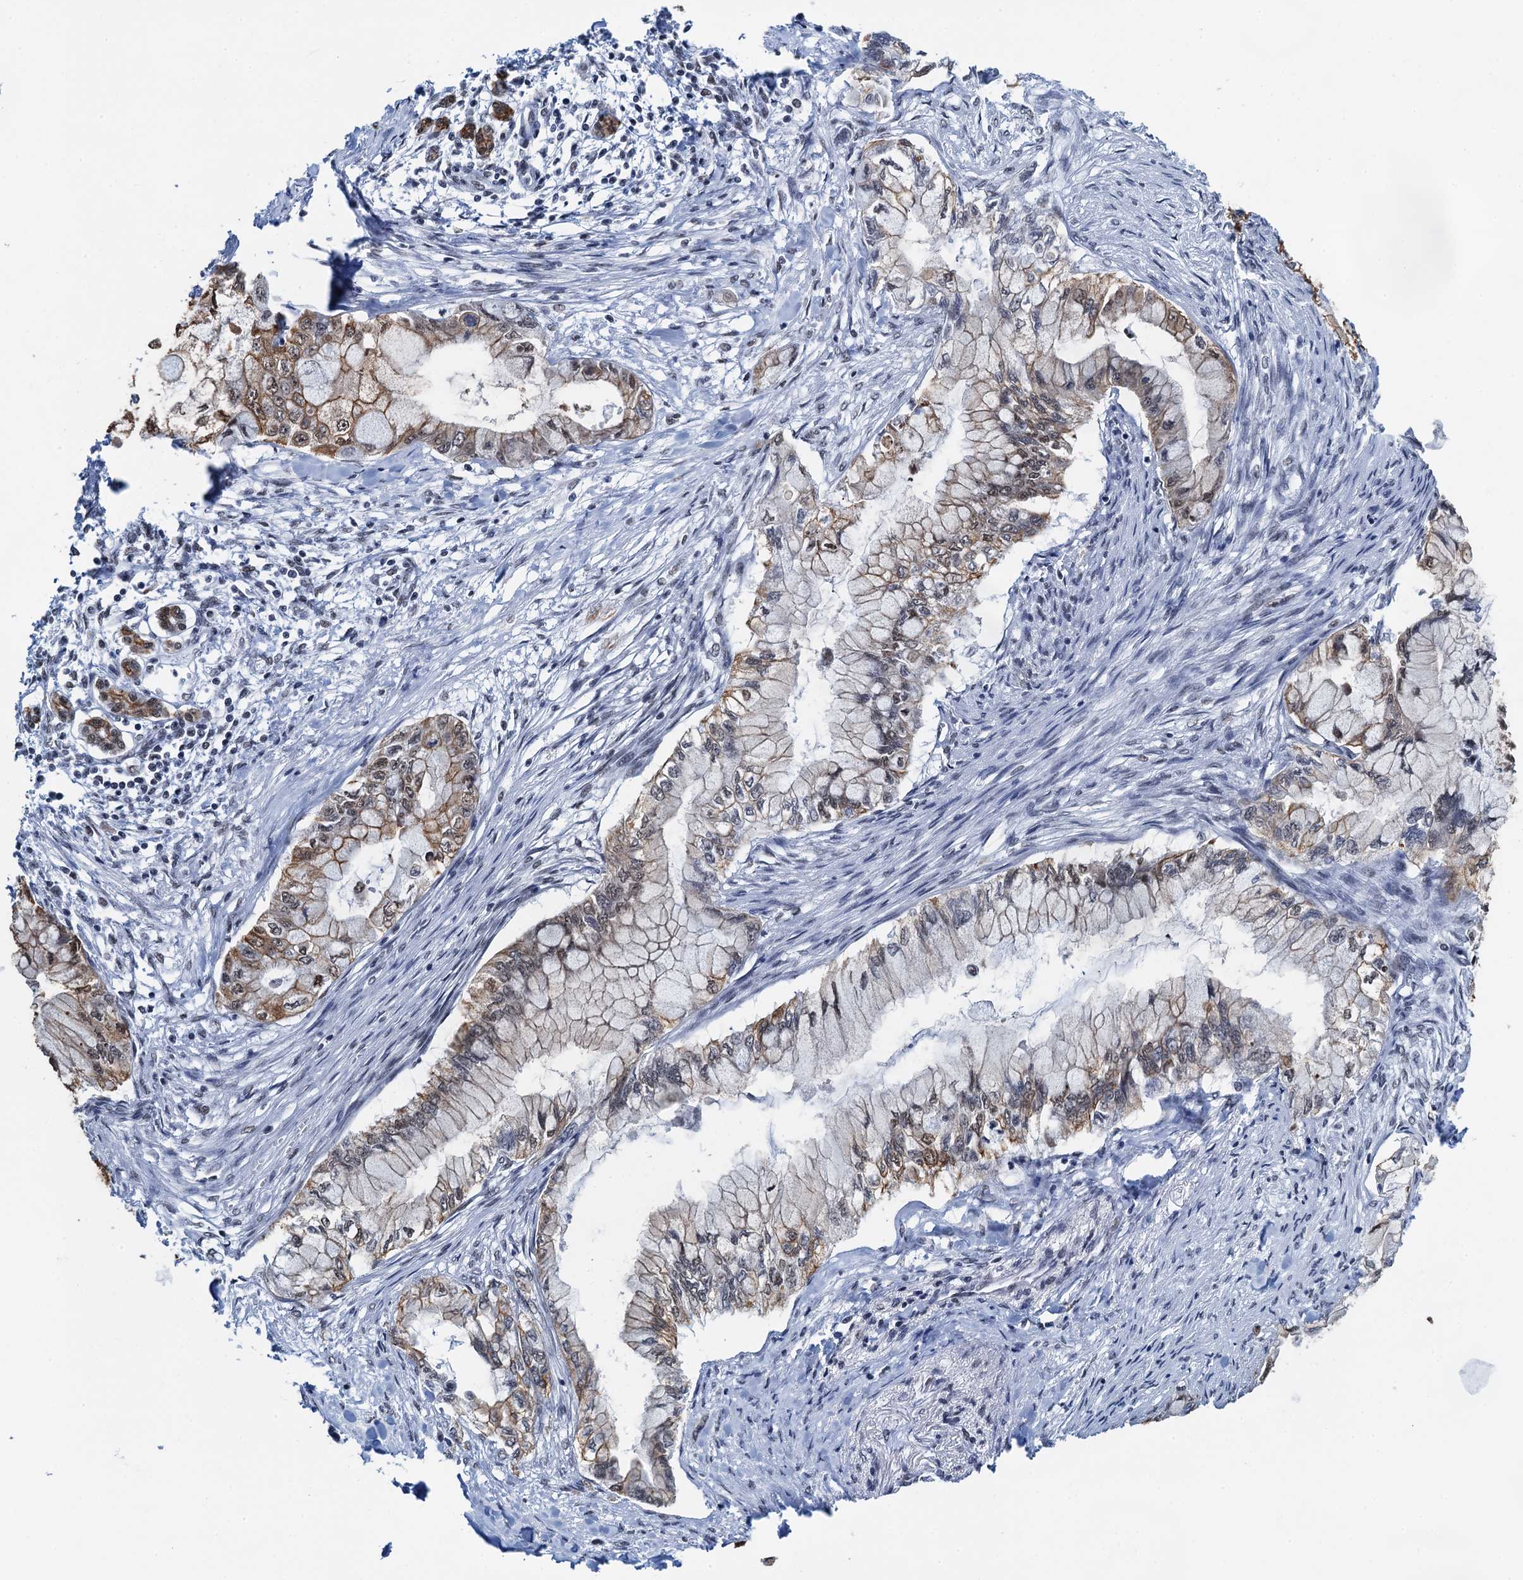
{"staining": {"intensity": "moderate", "quantity": "25%-75%", "location": "cytoplasmic/membranous"}, "tissue": "pancreatic cancer", "cell_type": "Tumor cells", "image_type": "cancer", "snomed": [{"axis": "morphology", "description": "Adenocarcinoma, NOS"}, {"axis": "topography", "description": "Pancreas"}], "caption": "Immunohistochemistry (IHC) photomicrograph of neoplastic tissue: adenocarcinoma (pancreatic) stained using immunohistochemistry (IHC) exhibits medium levels of moderate protein expression localized specifically in the cytoplasmic/membranous of tumor cells, appearing as a cytoplasmic/membranous brown color.", "gene": "ZNF609", "patient": {"sex": "male", "age": 48}}